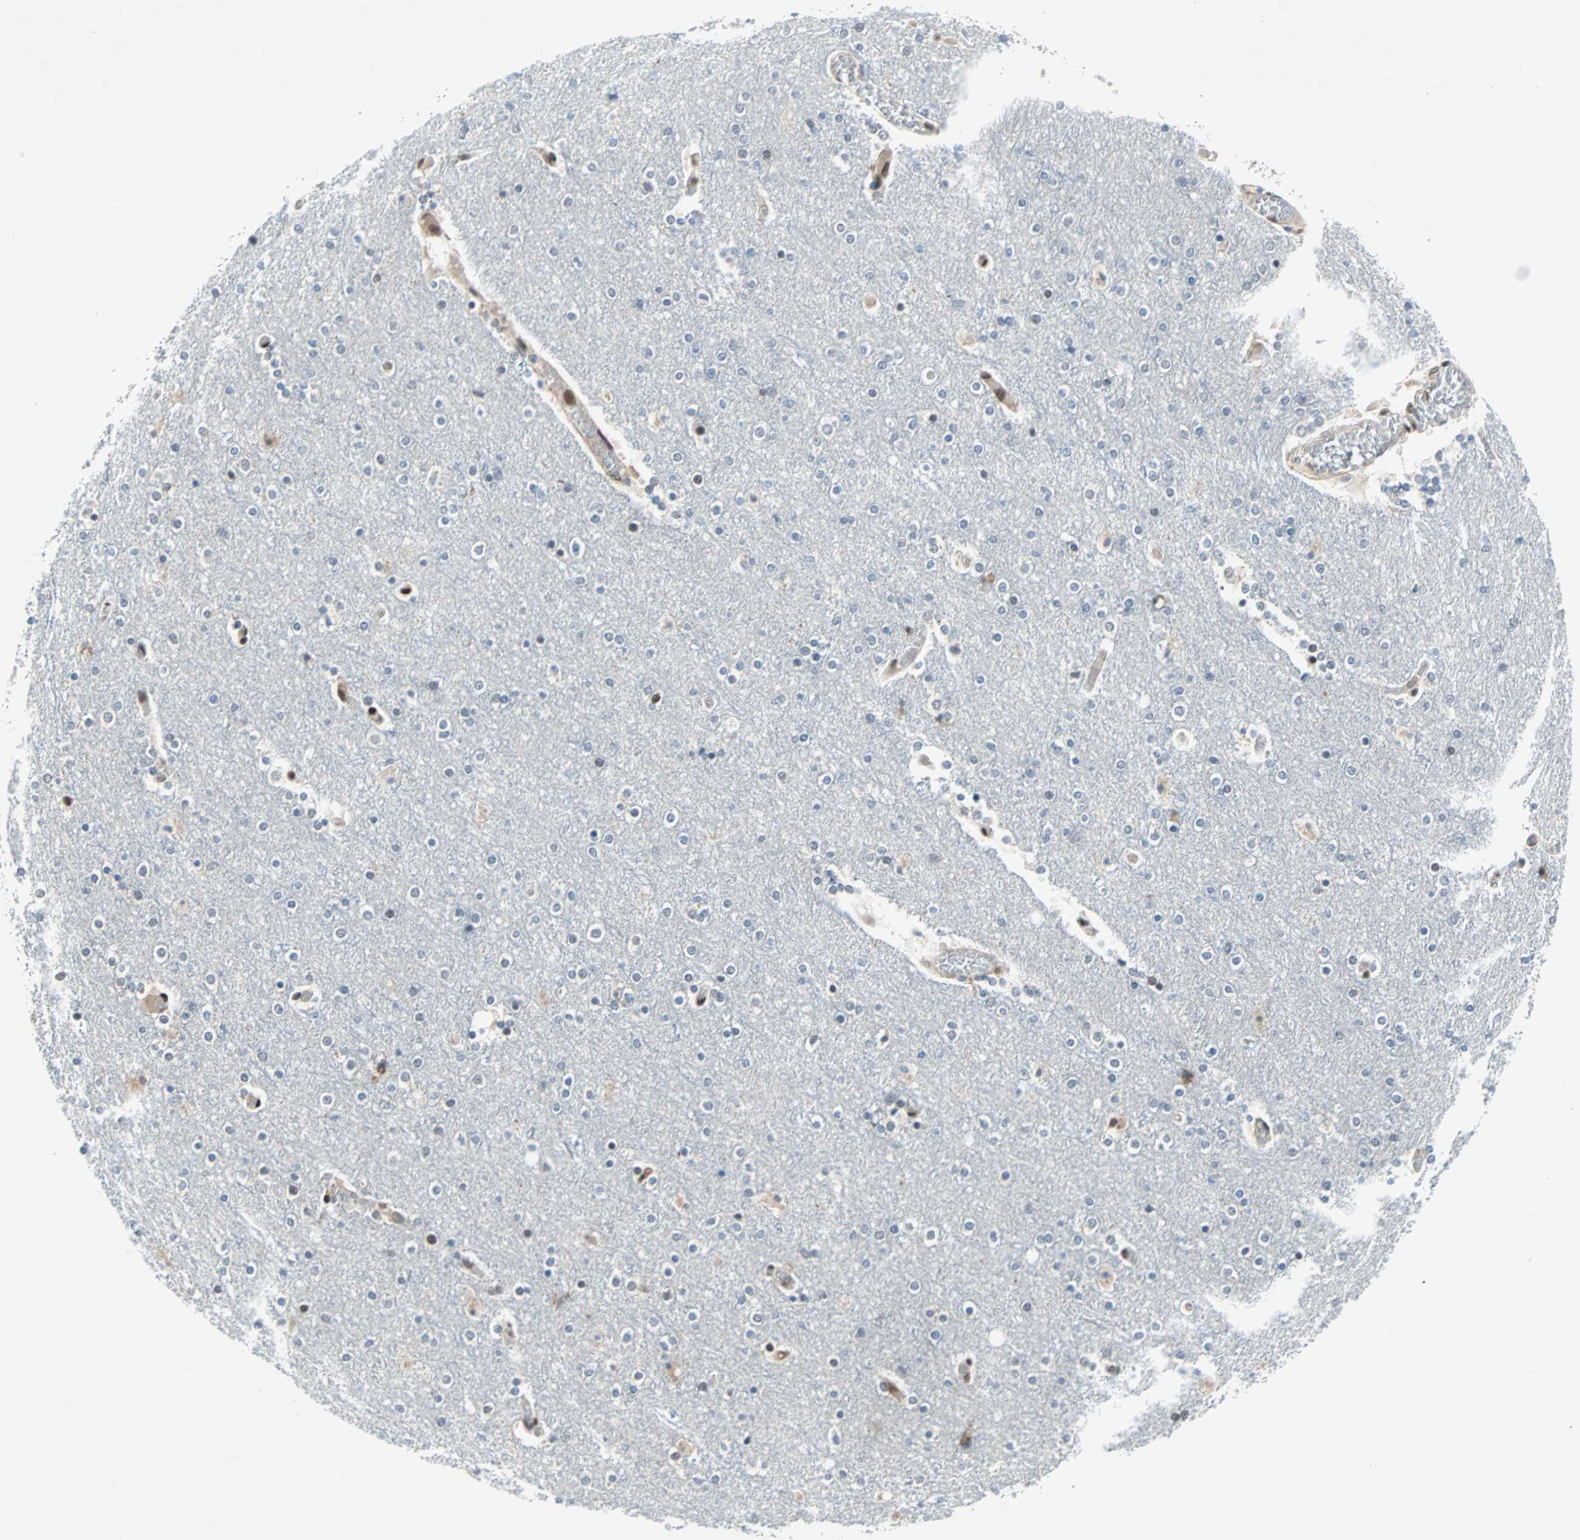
{"staining": {"intensity": "moderate", "quantity": ">75%", "location": "nuclear"}, "tissue": "cerebral cortex", "cell_type": "Endothelial cells", "image_type": "normal", "snomed": [{"axis": "morphology", "description": "Normal tissue, NOS"}, {"axis": "topography", "description": "Cerebral cortex"}], "caption": "This is a photomicrograph of immunohistochemistry staining of unremarkable cerebral cortex, which shows moderate expression in the nuclear of endothelial cells.", "gene": "WWTR1", "patient": {"sex": "female", "age": 54}}